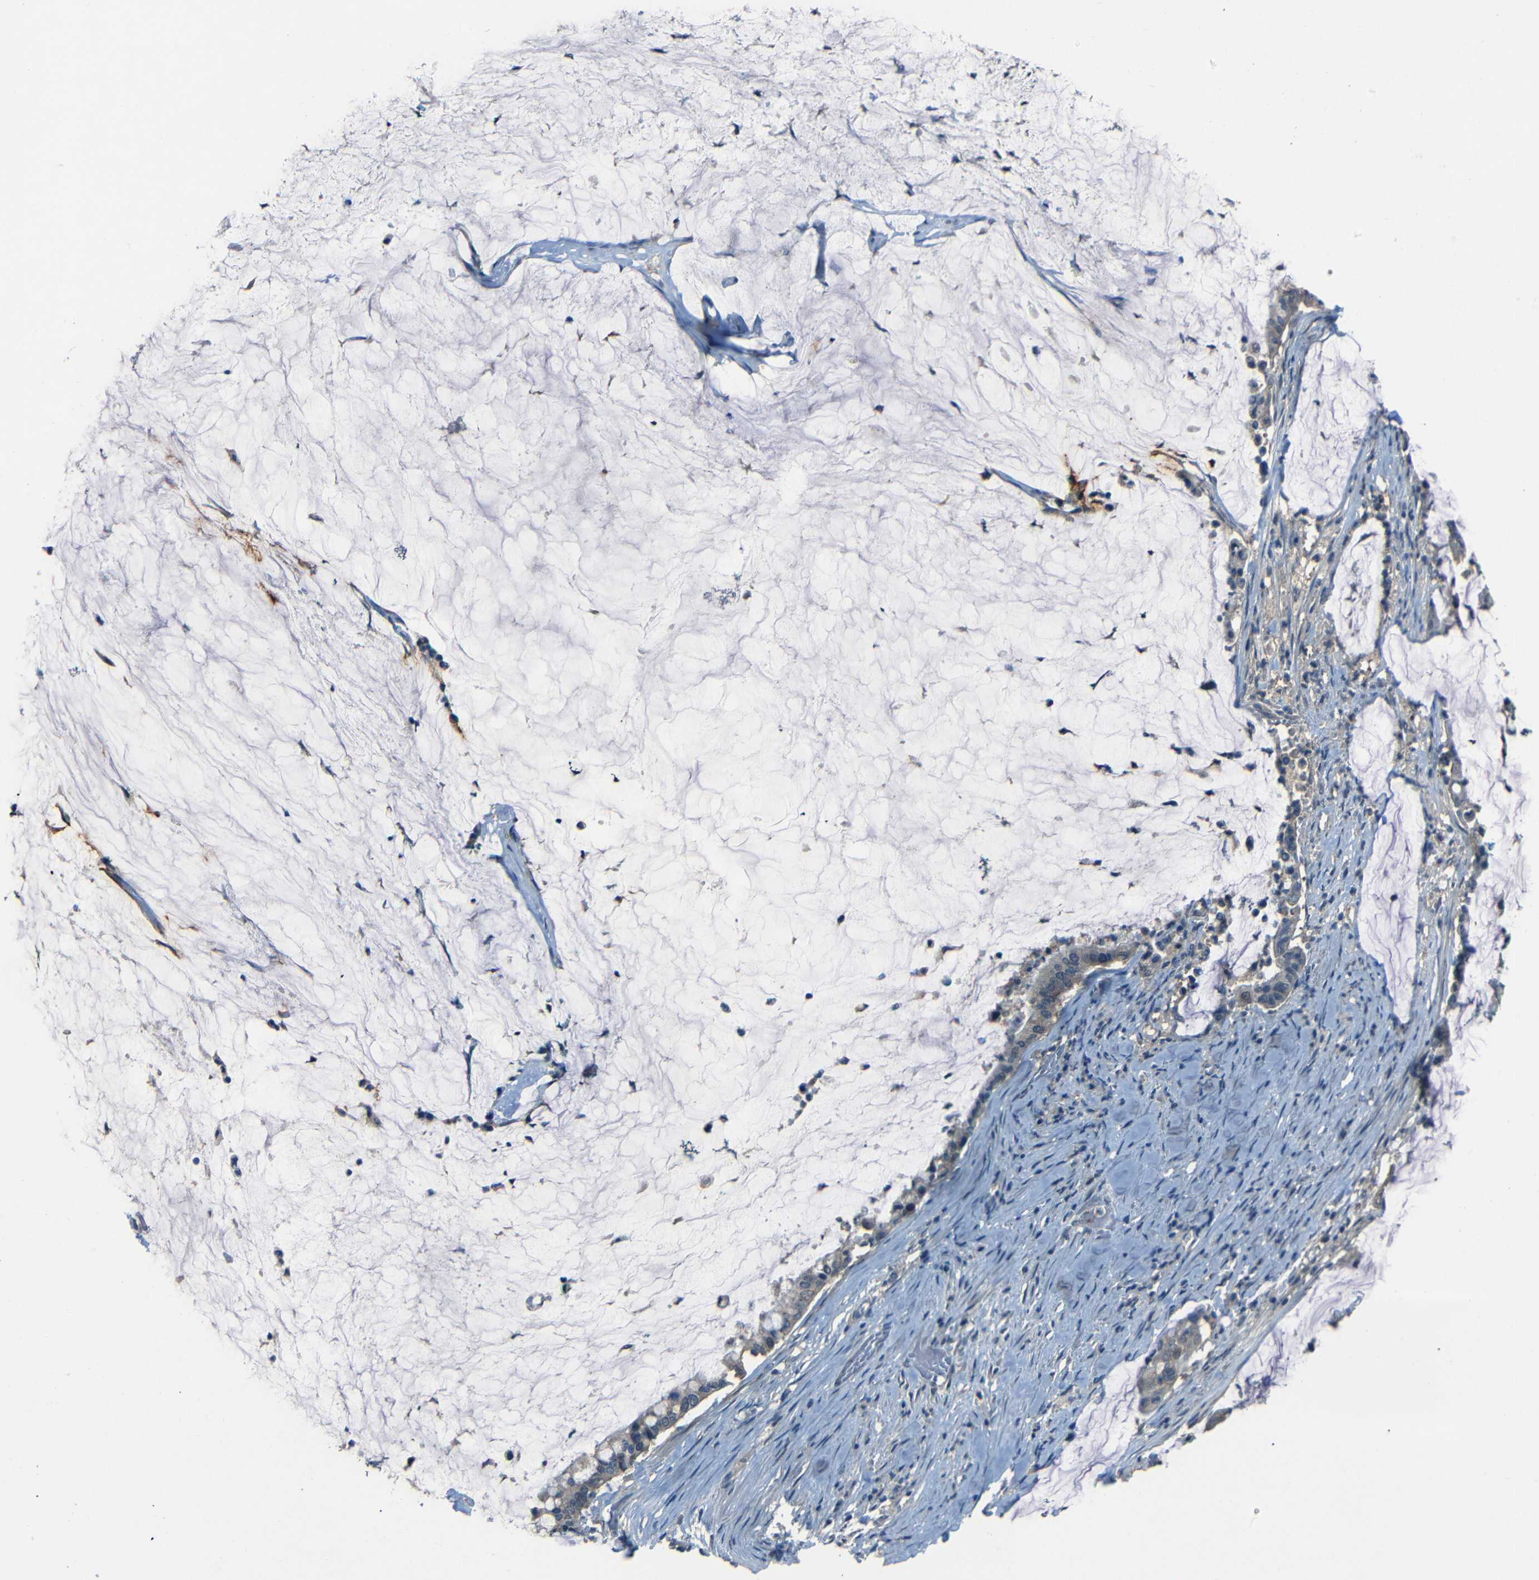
{"staining": {"intensity": "negative", "quantity": "none", "location": "none"}, "tissue": "pancreatic cancer", "cell_type": "Tumor cells", "image_type": "cancer", "snomed": [{"axis": "morphology", "description": "Adenocarcinoma, NOS"}, {"axis": "topography", "description": "Pancreas"}], "caption": "IHC photomicrograph of pancreatic cancer (adenocarcinoma) stained for a protein (brown), which displays no expression in tumor cells.", "gene": "SLA", "patient": {"sex": "male", "age": 41}}